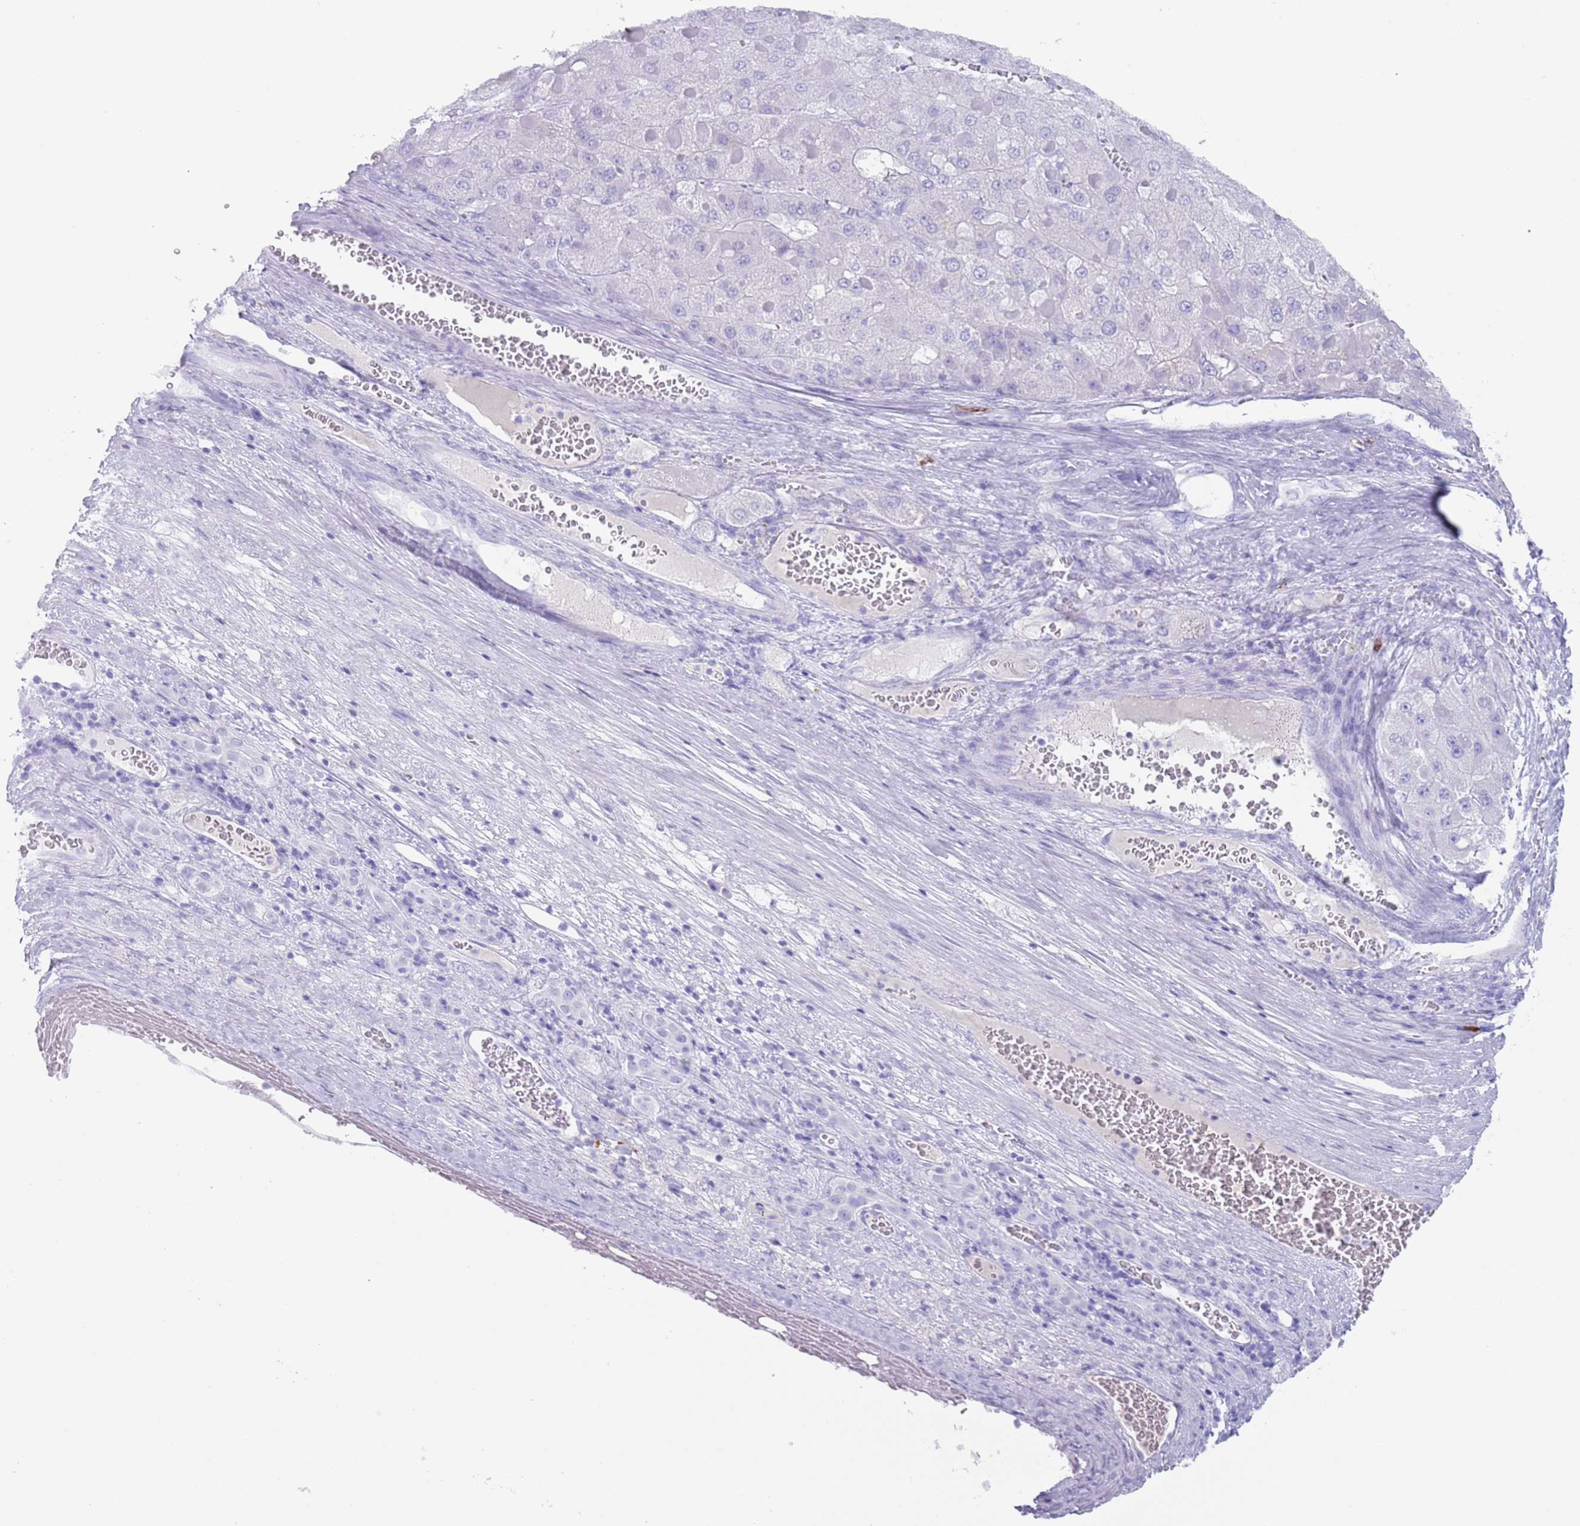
{"staining": {"intensity": "negative", "quantity": "none", "location": "none"}, "tissue": "liver cancer", "cell_type": "Tumor cells", "image_type": "cancer", "snomed": [{"axis": "morphology", "description": "Carcinoma, Hepatocellular, NOS"}, {"axis": "topography", "description": "Liver"}], "caption": "A high-resolution micrograph shows IHC staining of liver hepatocellular carcinoma, which demonstrates no significant staining in tumor cells.", "gene": "MYADML2", "patient": {"sex": "female", "age": 73}}